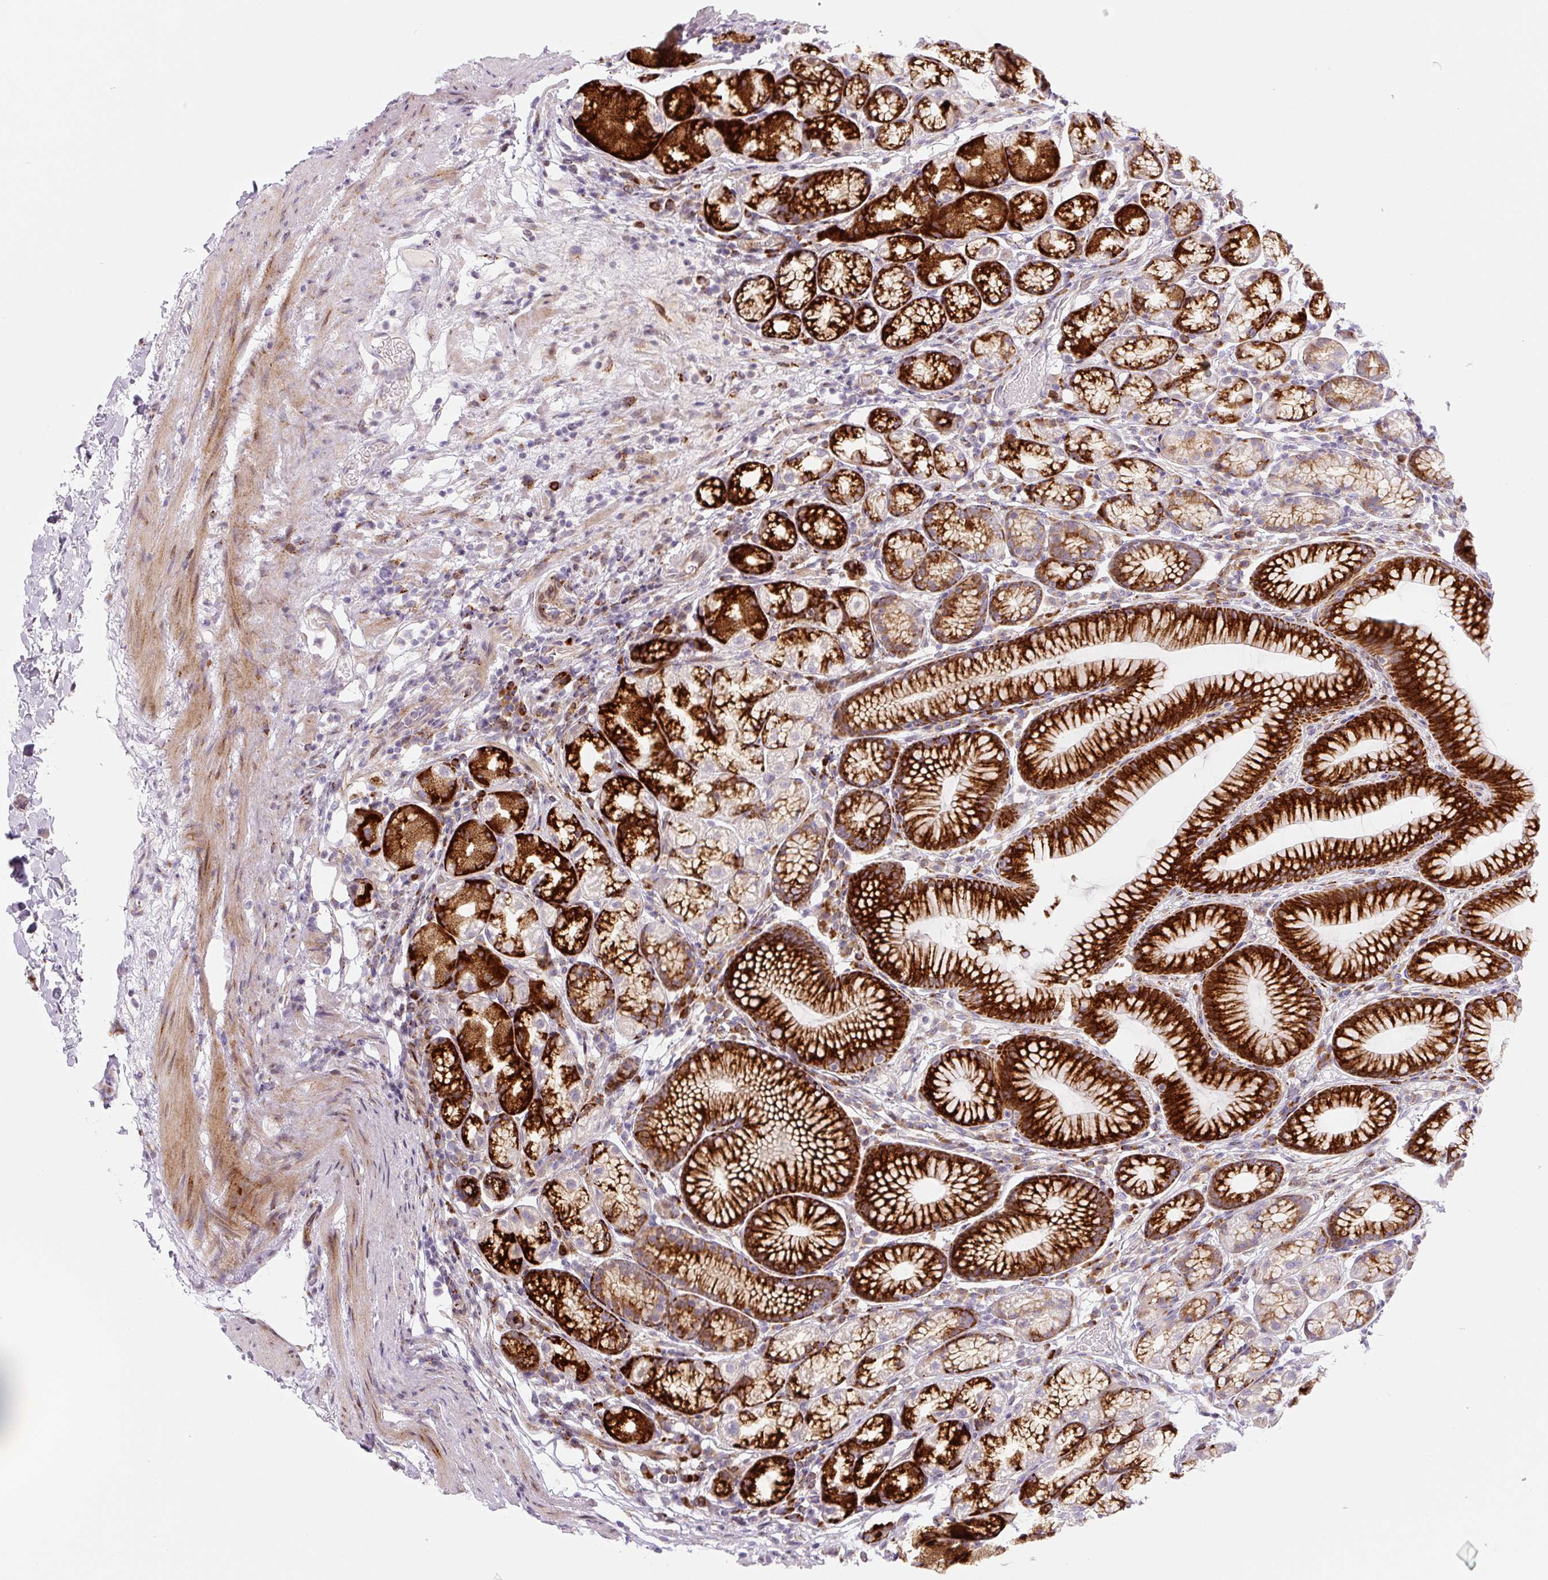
{"staining": {"intensity": "strong", "quantity": ">75%", "location": "cytoplasmic/membranous"}, "tissue": "stomach", "cell_type": "Glandular cells", "image_type": "normal", "snomed": [{"axis": "morphology", "description": "Normal tissue, NOS"}, {"axis": "topography", "description": "Stomach, lower"}], "caption": "Immunohistochemical staining of normal stomach exhibits strong cytoplasmic/membranous protein staining in approximately >75% of glandular cells. The staining is performed using DAB (3,3'-diaminobenzidine) brown chromogen to label protein expression. The nuclei are counter-stained blue using hematoxylin.", "gene": "DISP3", "patient": {"sex": "male", "age": 67}}